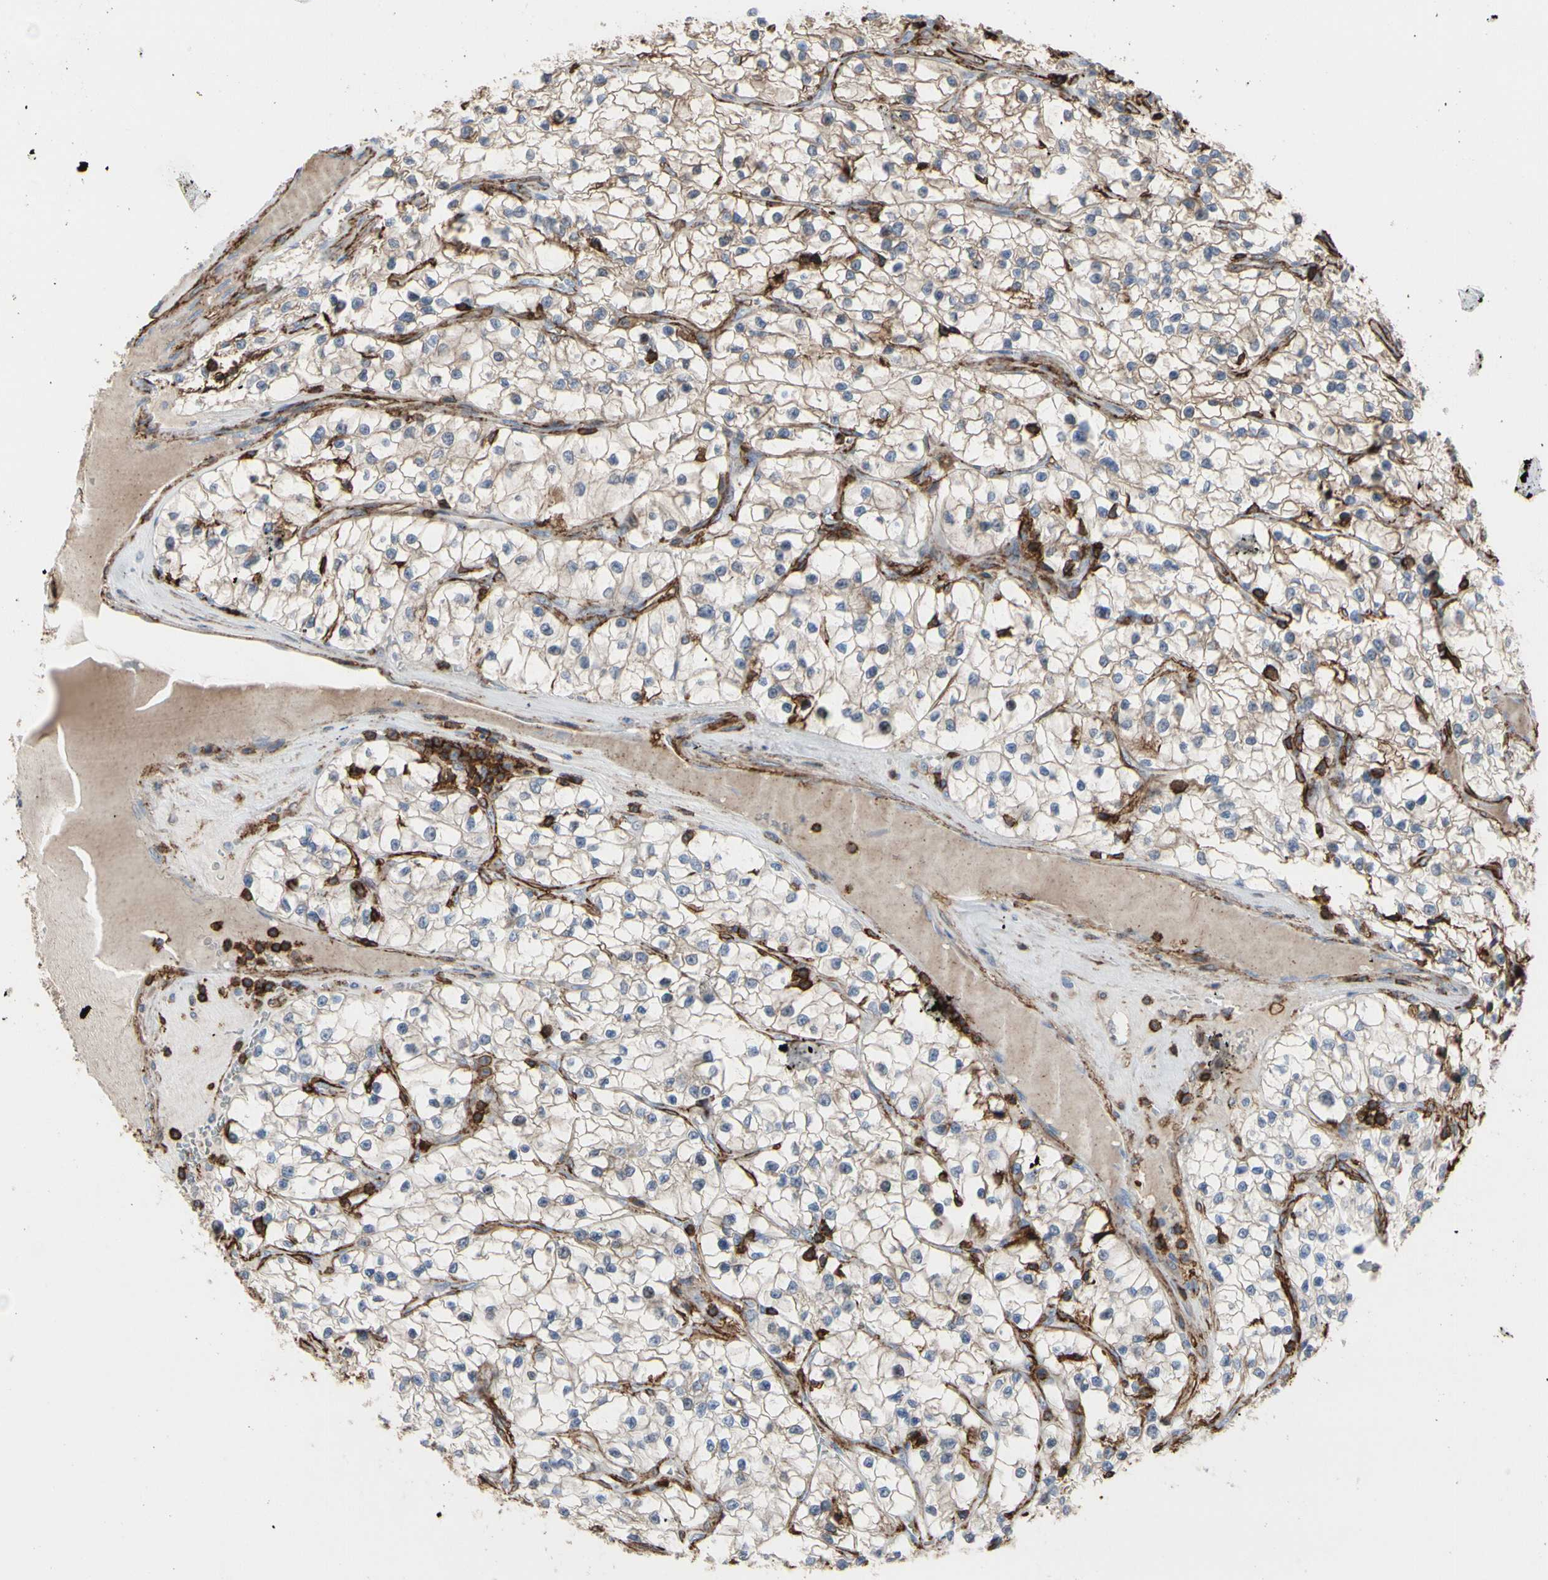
{"staining": {"intensity": "weak", "quantity": ">75%", "location": "cytoplasmic/membranous"}, "tissue": "renal cancer", "cell_type": "Tumor cells", "image_type": "cancer", "snomed": [{"axis": "morphology", "description": "Adenocarcinoma, NOS"}, {"axis": "topography", "description": "Kidney"}], "caption": "Immunohistochemistry (DAB (3,3'-diaminobenzidine)) staining of human adenocarcinoma (renal) shows weak cytoplasmic/membranous protein staining in about >75% of tumor cells. (brown staining indicates protein expression, while blue staining denotes nuclei).", "gene": "ANXA6", "patient": {"sex": "female", "age": 57}}